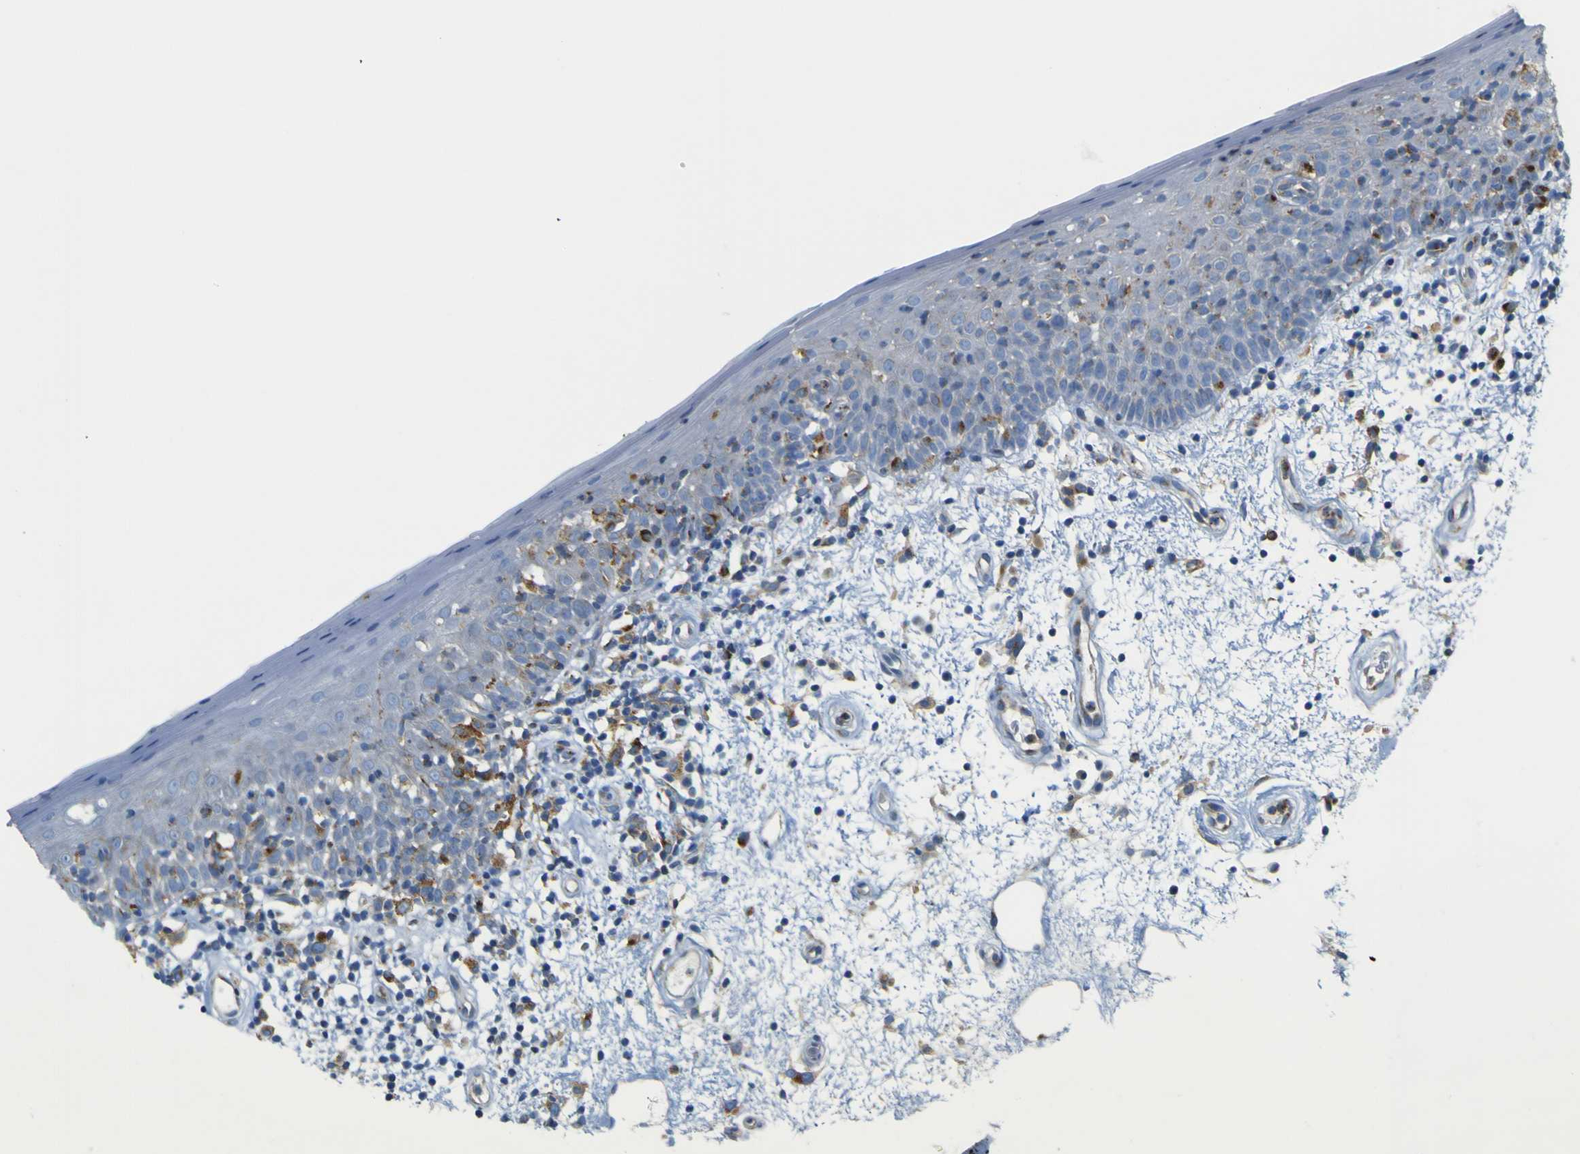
{"staining": {"intensity": "negative", "quantity": "none", "location": "none"}, "tissue": "oral mucosa", "cell_type": "Squamous epithelial cells", "image_type": "normal", "snomed": [{"axis": "morphology", "description": "Normal tissue, NOS"}, {"axis": "morphology", "description": "Squamous cell carcinoma, NOS"}, {"axis": "topography", "description": "Skeletal muscle"}, {"axis": "topography", "description": "Oral tissue"}, {"axis": "topography", "description": "Head-Neck"}], "caption": "Immunohistochemical staining of normal oral mucosa reveals no significant positivity in squamous epithelial cells. (DAB (3,3'-diaminobenzidine) IHC with hematoxylin counter stain).", "gene": "IGF2R", "patient": {"sex": "male", "age": 71}}